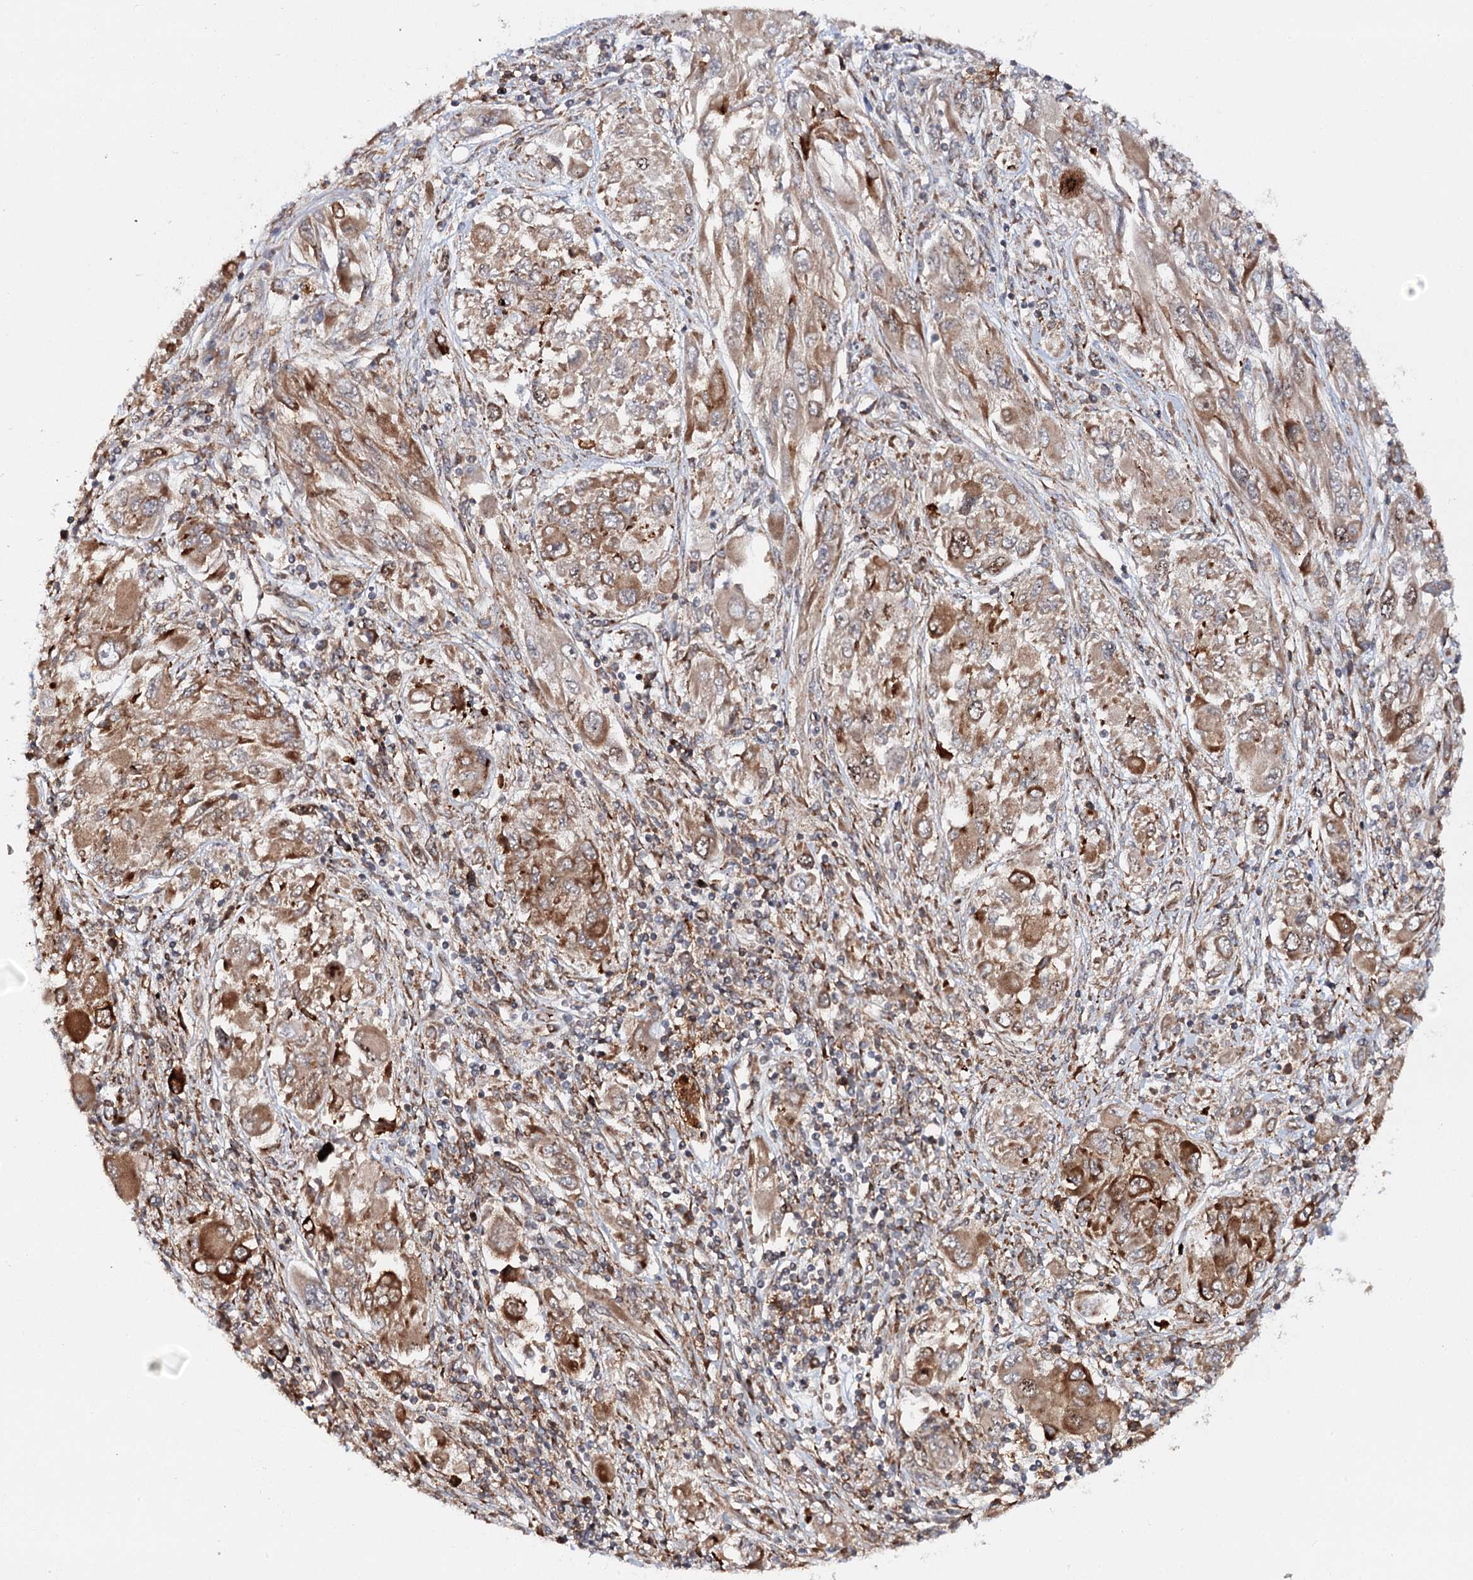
{"staining": {"intensity": "moderate", "quantity": ">75%", "location": "cytoplasmic/membranous"}, "tissue": "melanoma", "cell_type": "Tumor cells", "image_type": "cancer", "snomed": [{"axis": "morphology", "description": "Malignant melanoma, NOS"}, {"axis": "topography", "description": "Skin"}], "caption": "Immunohistochemistry (IHC) (DAB) staining of human malignant melanoma demonstrates moderate cytoplasmic/membranous protein staining in about >75% of tumor cells.", "gene": "MKNK1", "patient": {"sex": "female", "age": 91}}